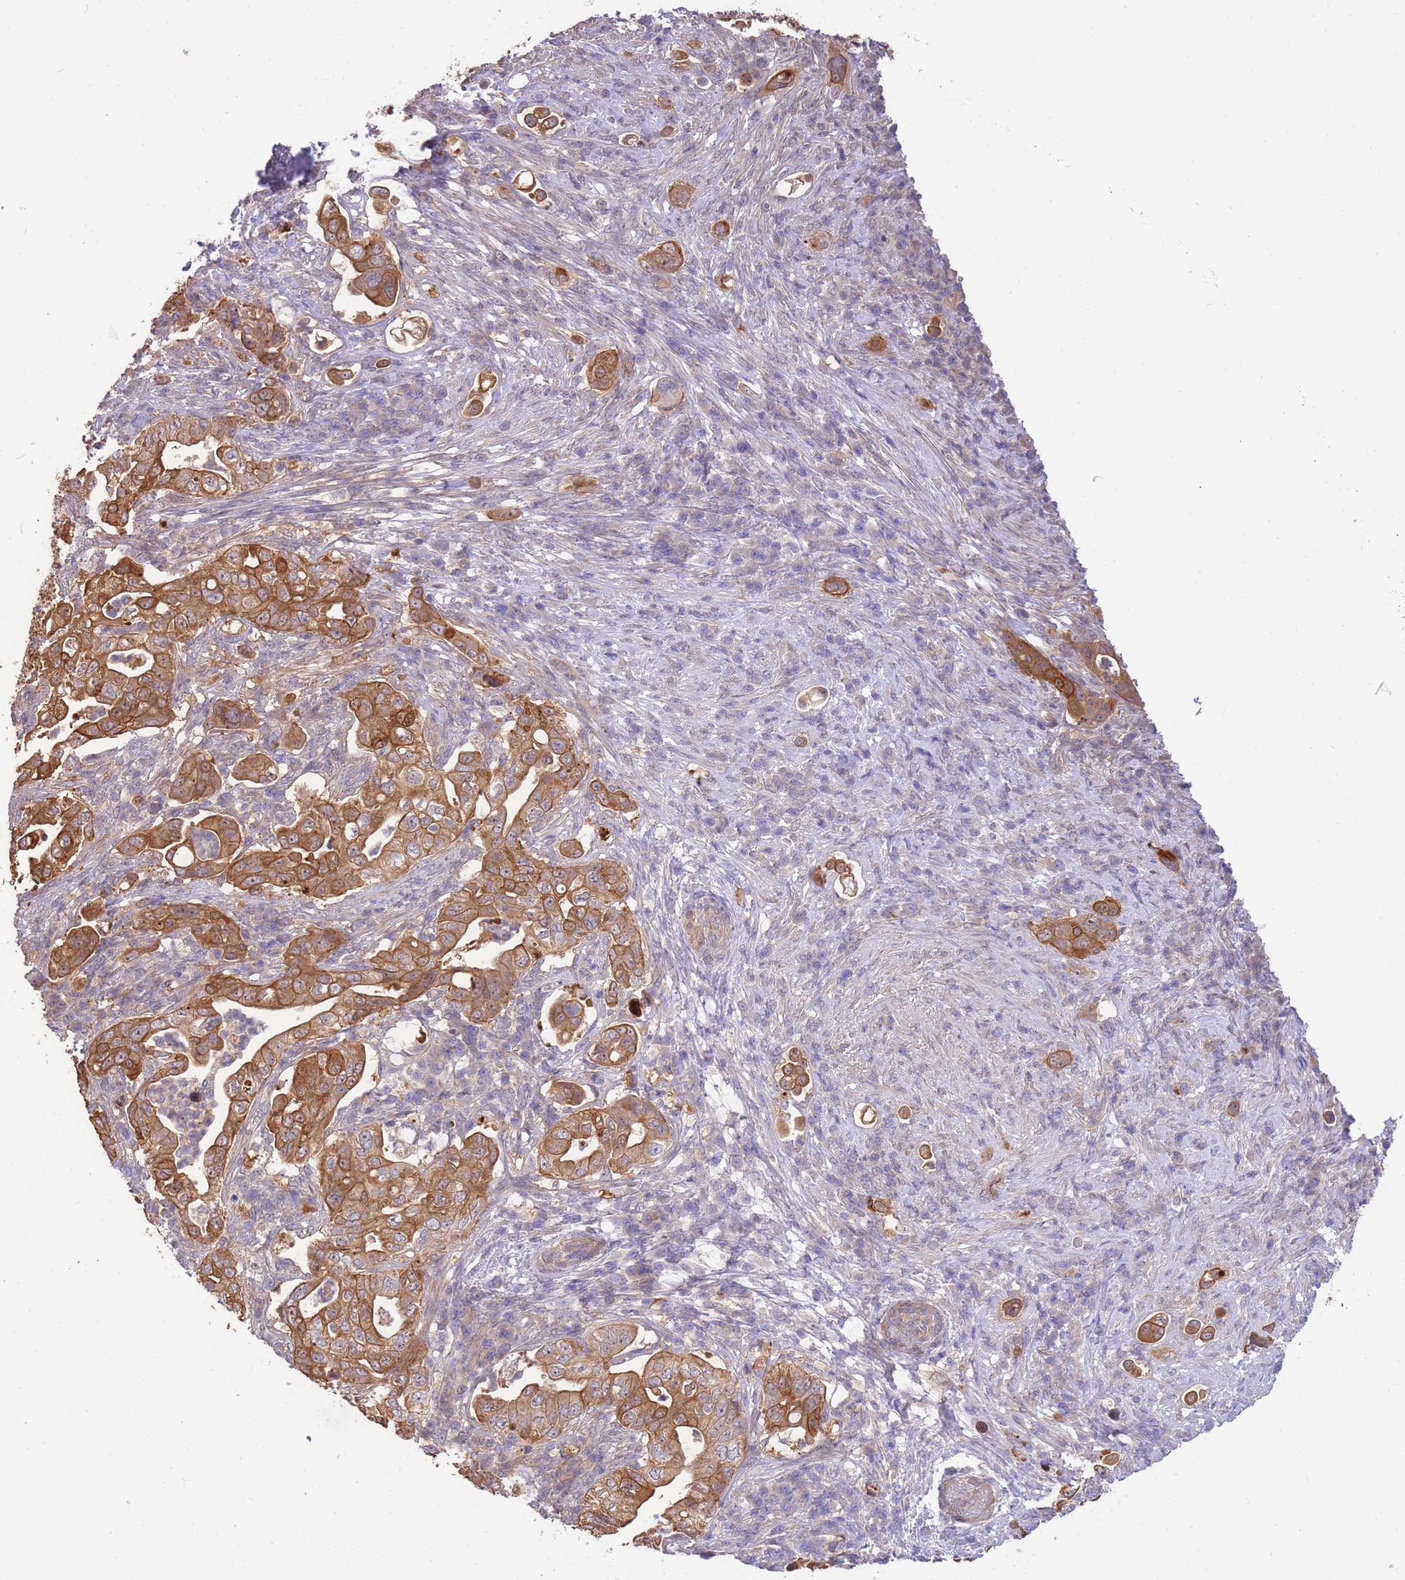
{"staining": {"intensity": "strong", "quantity": ">75%", "location": "cytoplasmic/membranous"}, "tissue": "pancreatic cancer", "cell_type": "Tumor cells", "image_type": "cancer", "snomed": [{"axis": "morphology", "description": "Normal tissue, NOS"}, {"axis": "morphology", "description": "Adenocarcinoma, NOS"}, {"axis": "topography", "description": "Lymph node"}, {"axis": "topography", "description": "Pancreas"}], "caption": "Protein staining shows strong cytoplasmic/membranous staining in approximately >75% of tumor cells in pancreatic cancer (adenocarcinoma).", "gene": "SMC6", "patient": {"sex": "female", "age": 67}}